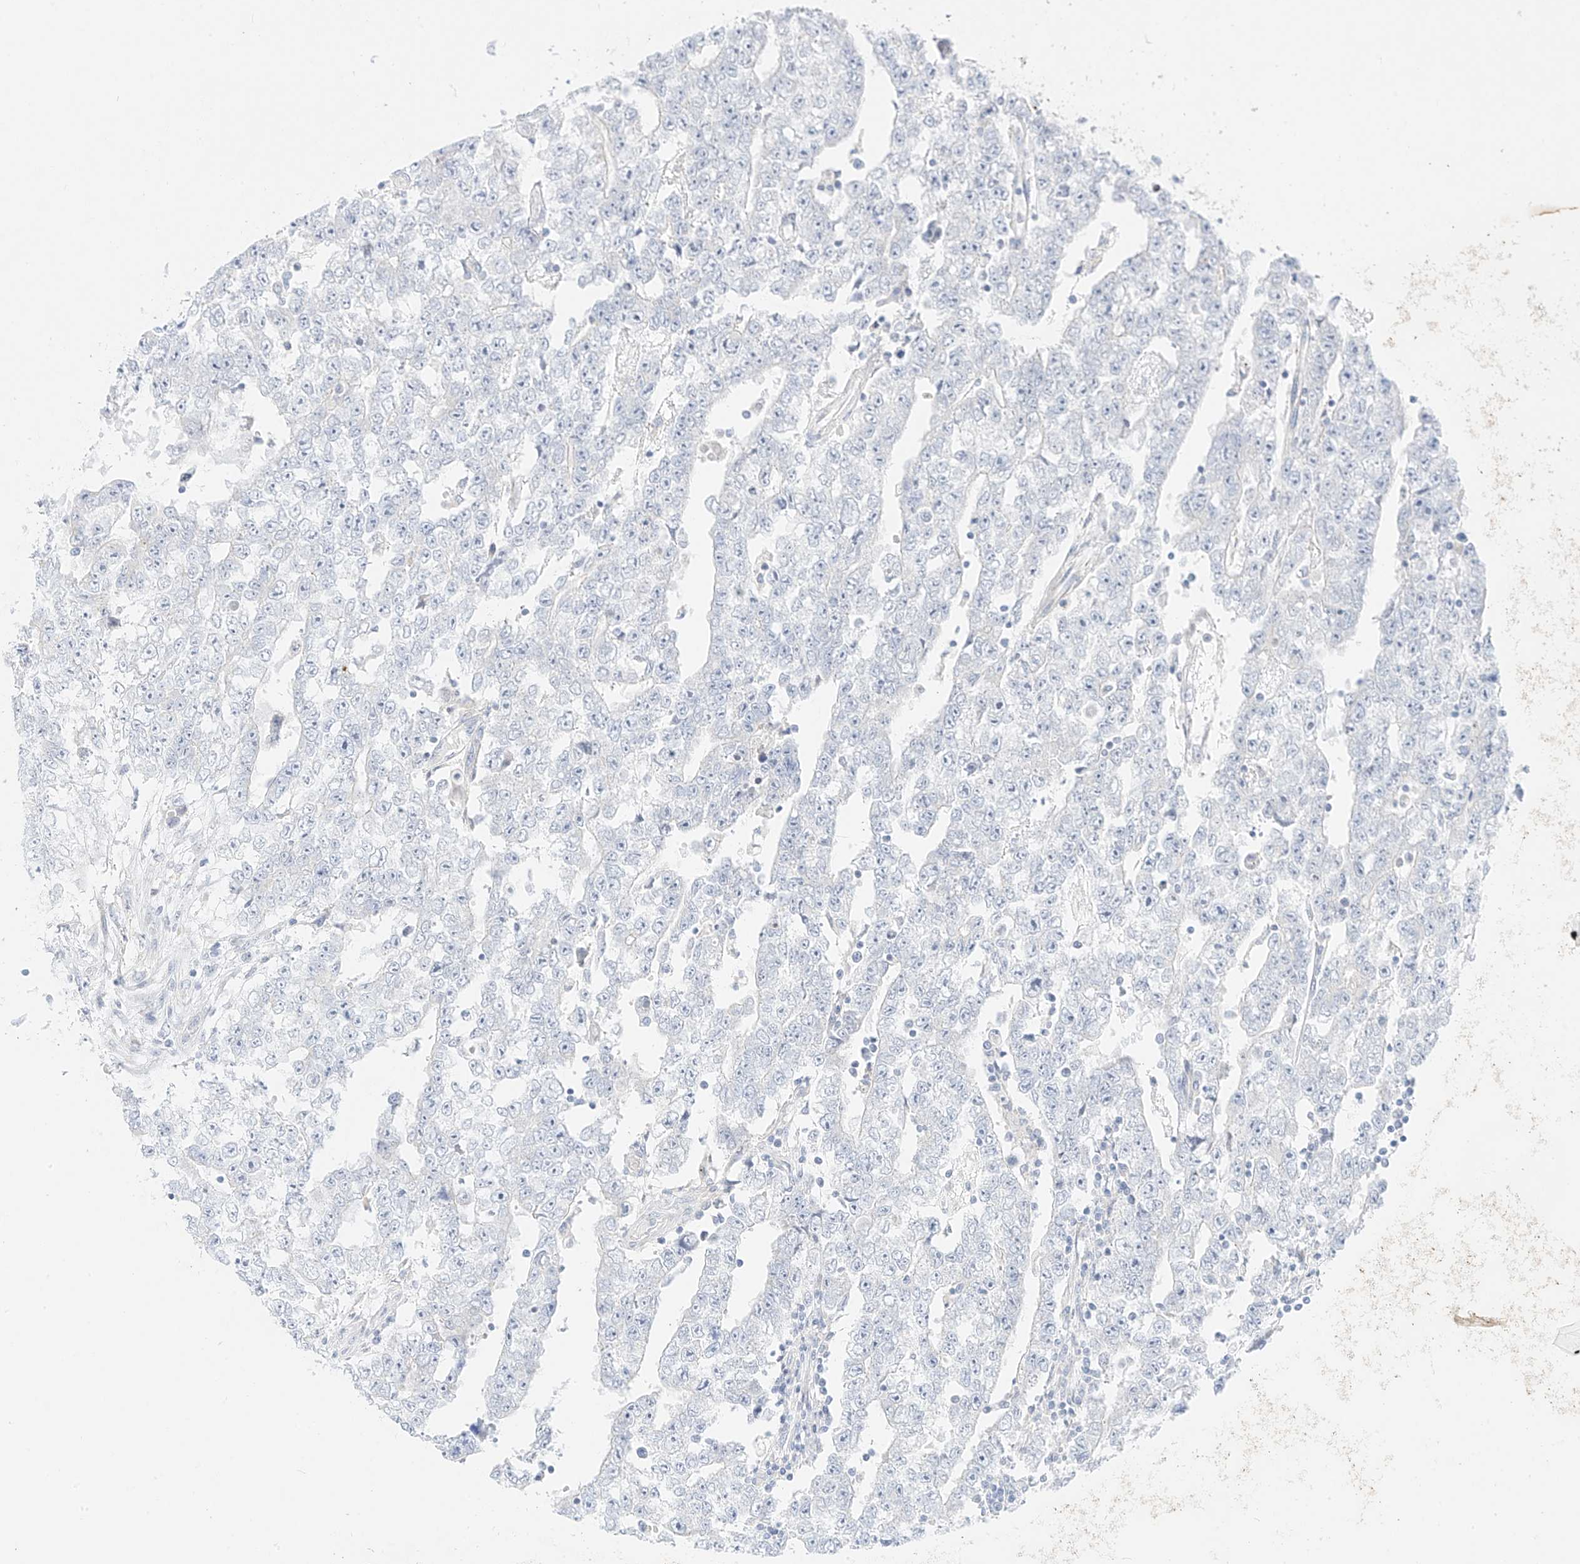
{"staining": {"intensity": "negative", "quantity": "none", "location": "none"}, "tissue": "testis cancer", "cell_type": "Tumor cells", "image_type": "cancer", "snomed": [{"axis": "morphology", "description": "Carcinoma, Embryonal, NOS"}, {"axis": "topography", "description": "Testis"}], "caption": "Embryonal carcinoma (testis) was stained to show a protein in brown. There is no significant expression in tumor cells.", "gene": "ST3GAL5", "patient": {"sex": "male", "age": 25}}